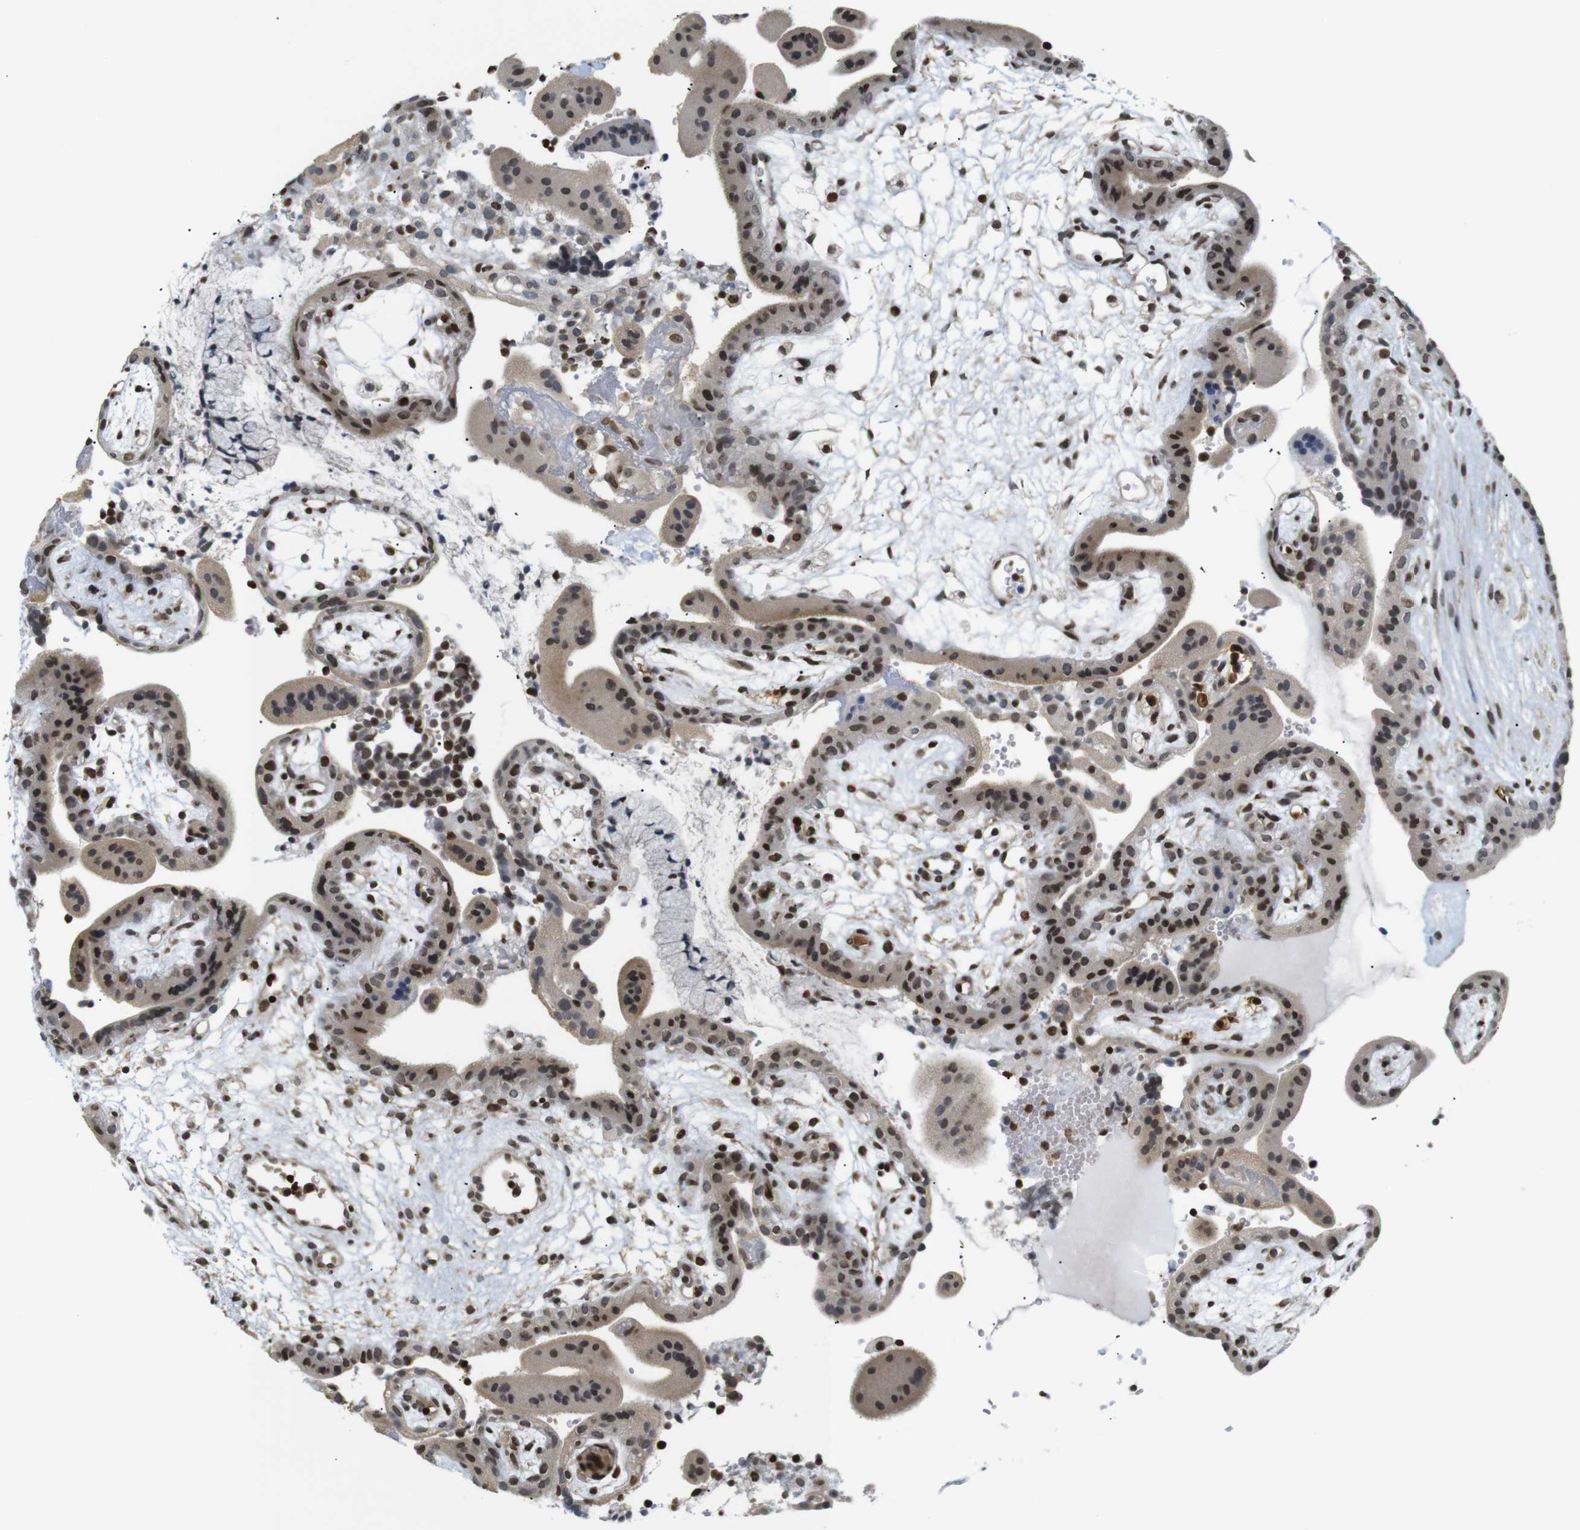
{"staining": {"intensity": "moderate", "quantity": ">75%", "location": "cytoplasmic/membranous,nuclear"}, "tissue": "placenta", "cell_type": "Trophoblastic cells", "image_type": "normal", "snomed": [{"axis": "morphology", "description": "Normal tissue, NOS"}, {"axis": "topography", "description": "Placenta"}], "caption": "Moderate cytoplasmic/membranous,nuclear protein staining is identified in about >75% of trophoblastic cells in placenta.", "gene": "MBD1", "patient": {"sex": "female", "age": 18}}